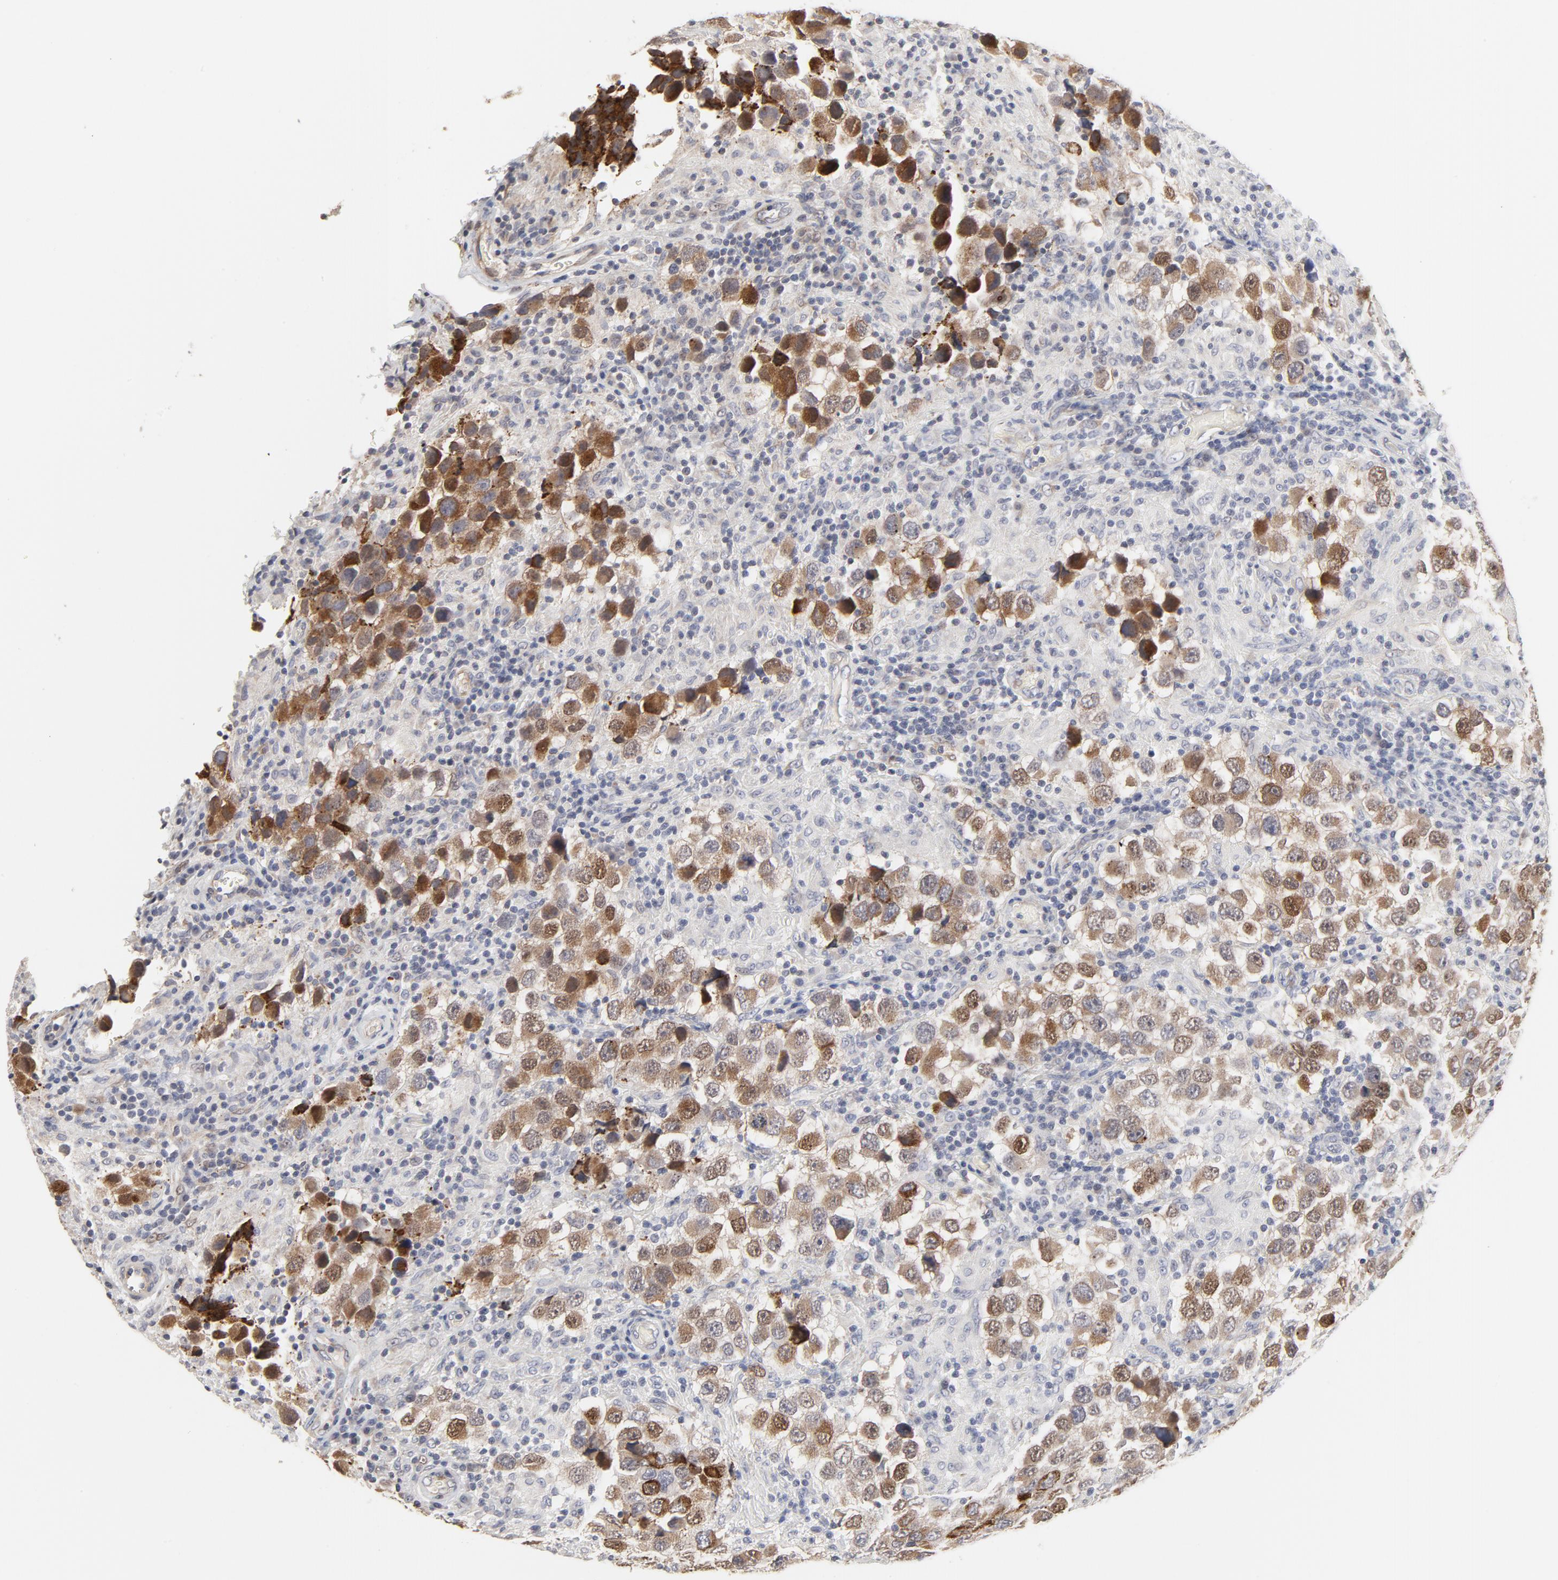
{"staining": {"intensity": "moderate", "quantity": "25%-75%", "location": "cytoplasmic/membranous"}, "tissue": "testis cancer", "cell_type": "Tumor cells", "image_type": "cancer", "snomed": [{"axis": "morphology", "description": "Carcinoma, Embryonal, NOS"}, {"axis": "topography", "description": "Testis"}], "caption": "Protein analysis of testis embryonal carcinoma tissue displays moderate cytoplasmic/membranous expression in approximately 25%-75% of tumor cells.", "gene": "MAGED4", "patient": {"sex": "male", "age": 21}}